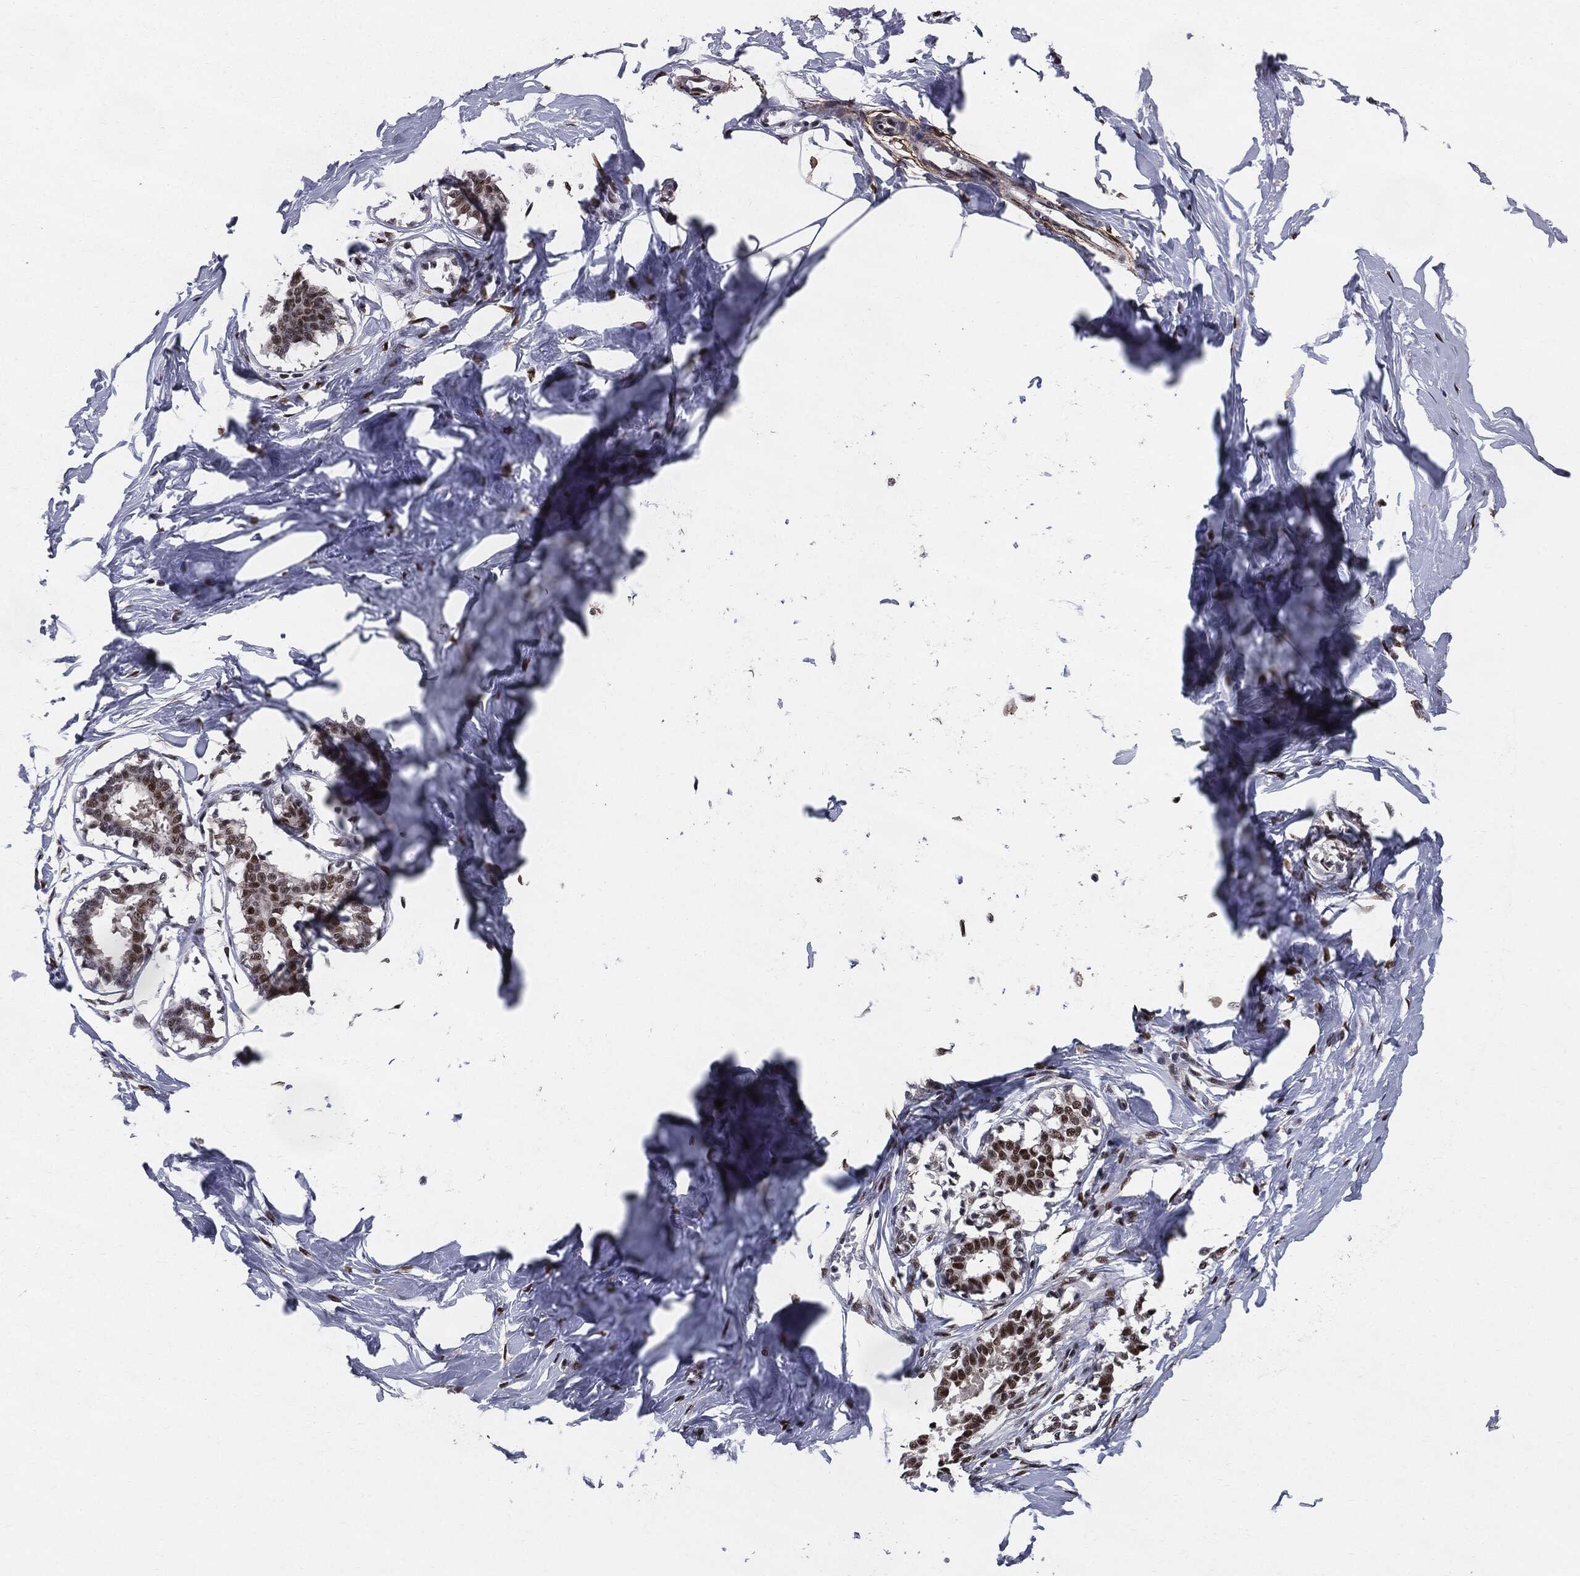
{"staining": {"intensity": "strong", "quantity": ">75%", "location": "nuclear"}, "tissue": "breast", "cell_type": "Adipocytes", "image_type": "normal", "snomed": [{"axis": "morphology", "description": "Normal tissue, NOS"}, {"axis": "morphology", "description": "Lobular carcinoma, in situ"}, {"axis": "topography", "description": "Breast"}], "caption": "IHC (DAB) staining of benign human breast displays strong nuclear protein staining in approximately >75% of adipocytes. The protein is shown in brown color, while the nuclei are stained blue.", "gene": "JUN", "patient": {"sex": "female", "age": 35}}